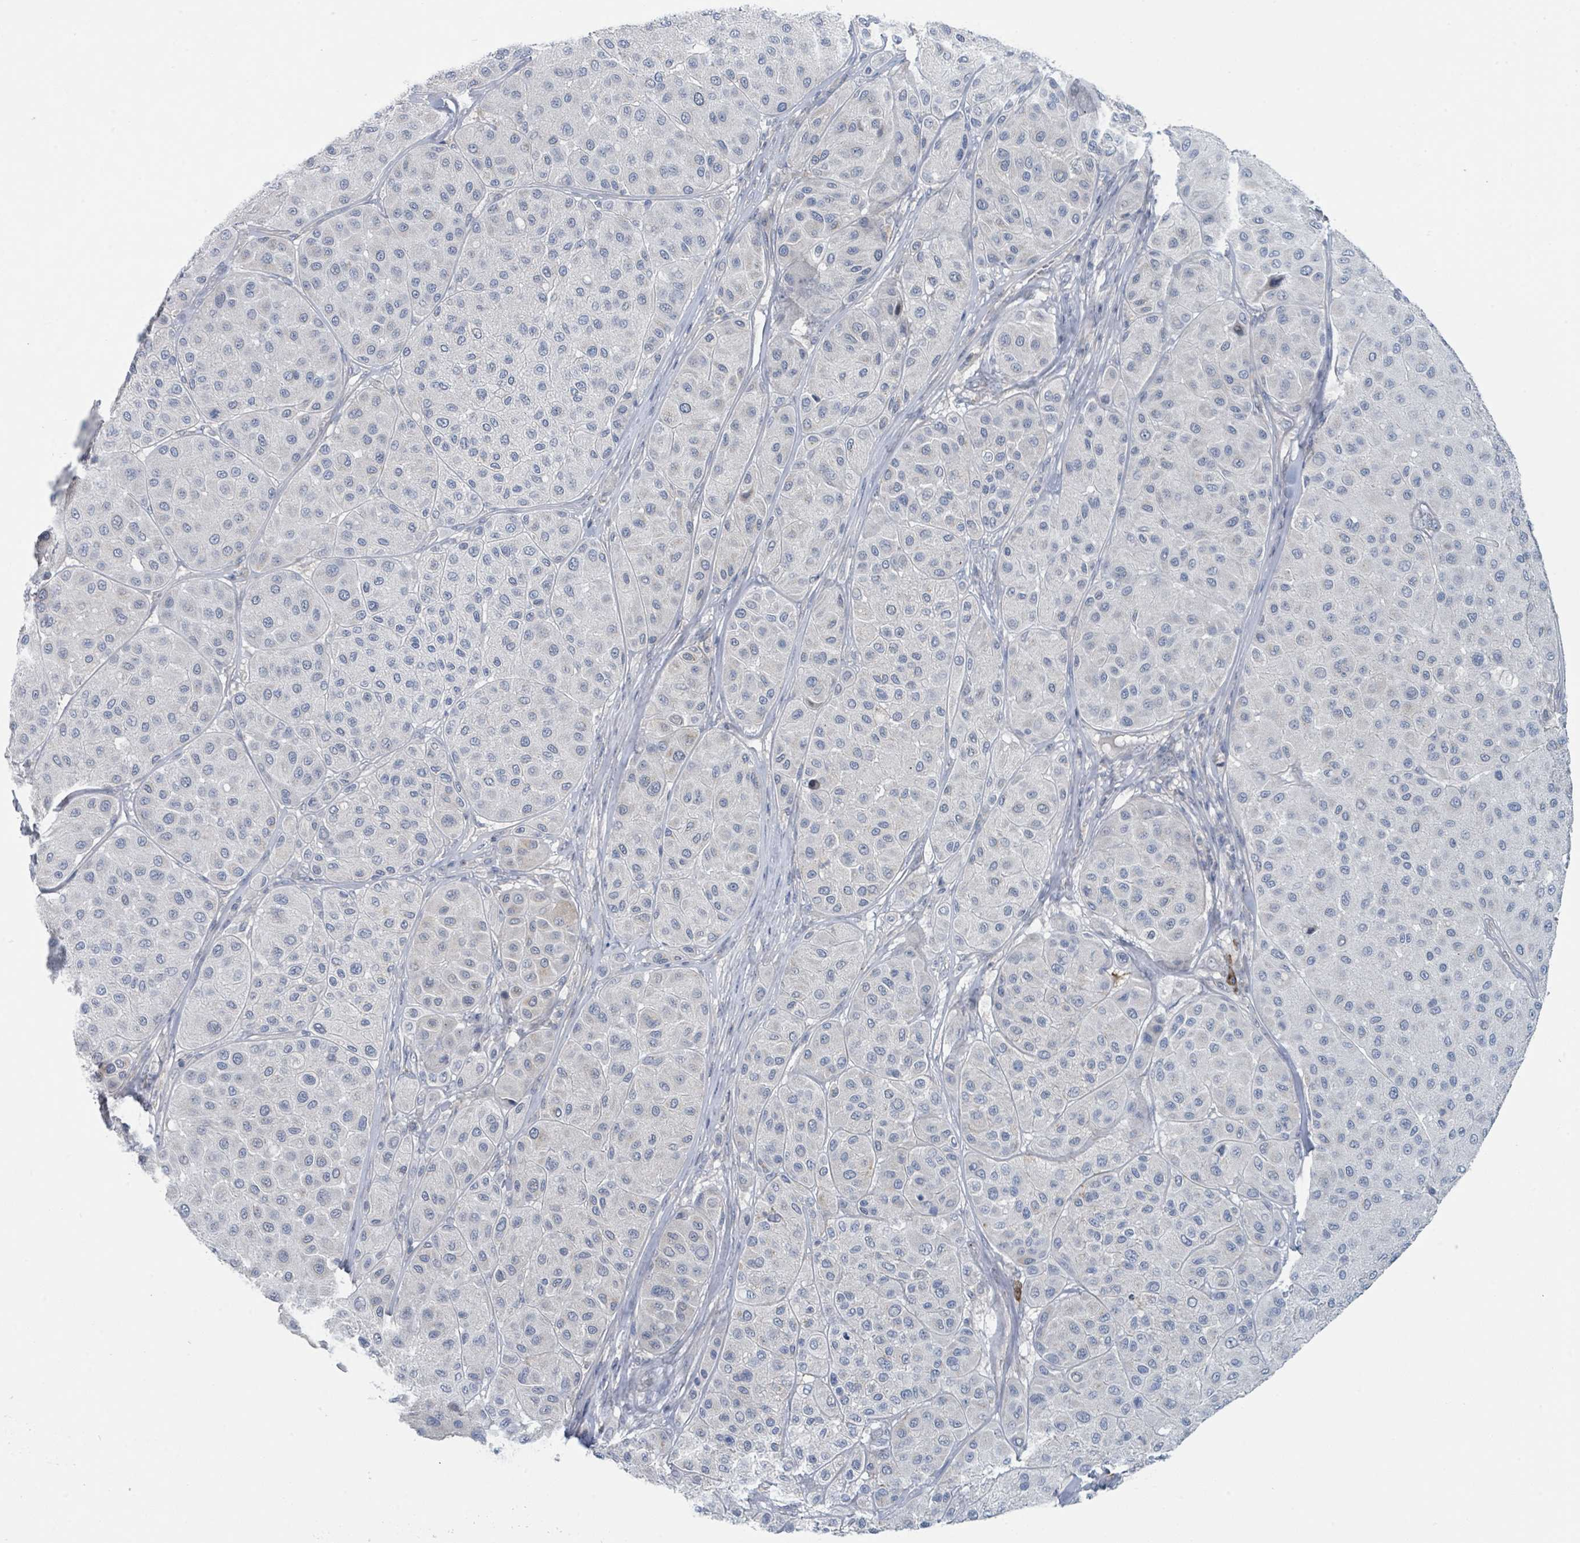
{"staining": {"intensity": "negative", "quantity": "none", "location": "none"}, "tissue": "melanoma", "cell_type": "Tumor cells", "image_type": "cancer", "snomed": [{"axis": "morphology", "description": "Malignant melanoma, Metastatic site"}, {"axis": "topography", "description": "Smooth muscle"}], "caption": "Image shows no protein staining in tumor cells of malignant melanoma (metastatic site) tissue.", "gene": "ANKRD55", "patient": {"sex": "male", "age": 41}}